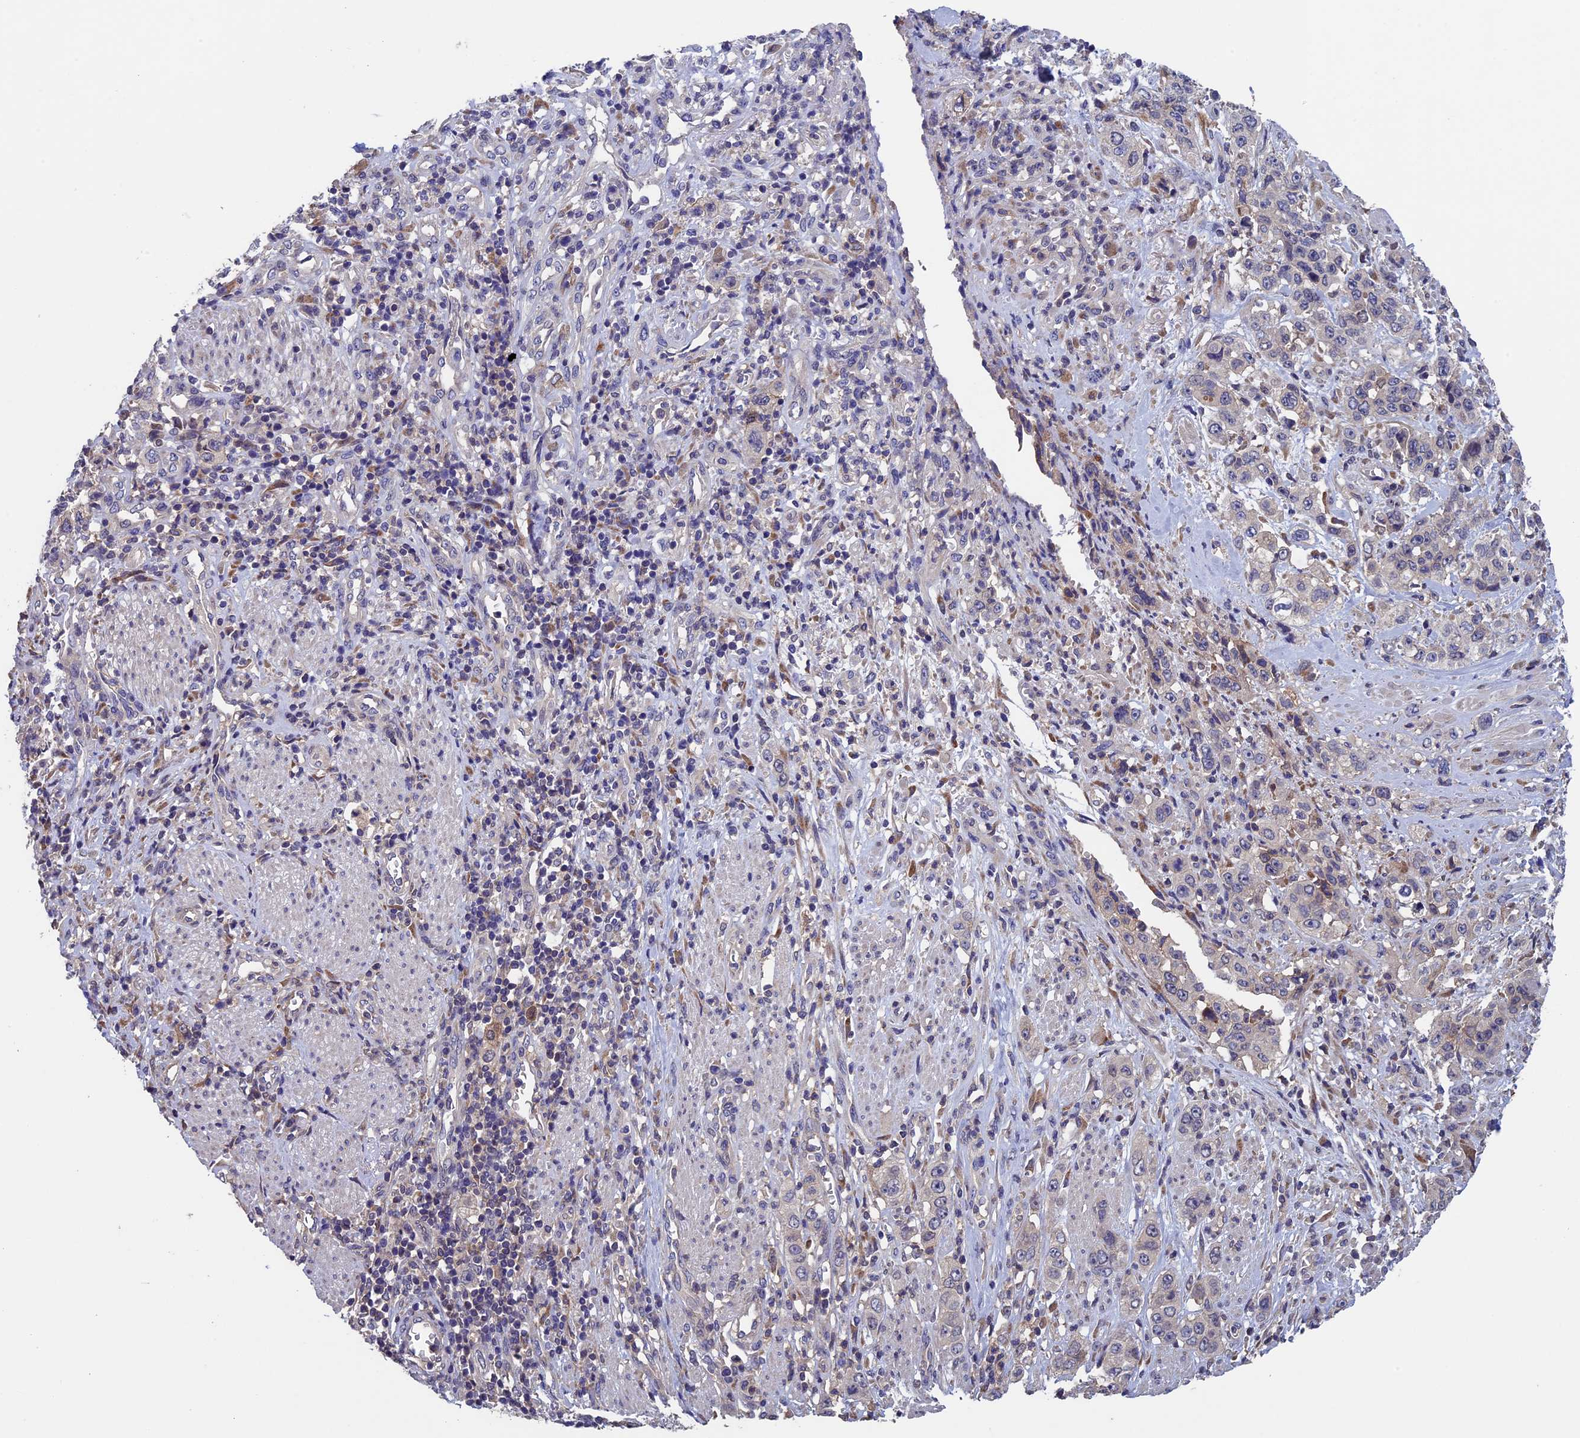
{"staining": {"intensity": "negative", "quantity": "none", "location": "none"}, "tissue": "stomach cancer", "cell_type": "Tumor cells", "image_type": "cancer", "snomed": [{"axis": "morphology", "description": "Adenocarcinoma, NOS"}, {"axis": "topography", "description": "Stomach, upper"}], "caption": "Immunohistochemistry histopathology image of neoplastic tissue: human adenocarcinoma (stomach) stained with DAB (3,3'-diaminobenzidine) demonstrates no significant protein expression in tumor cells.", "gene": "LCMT1", "patient": {"sex": "male", "age": 62}}